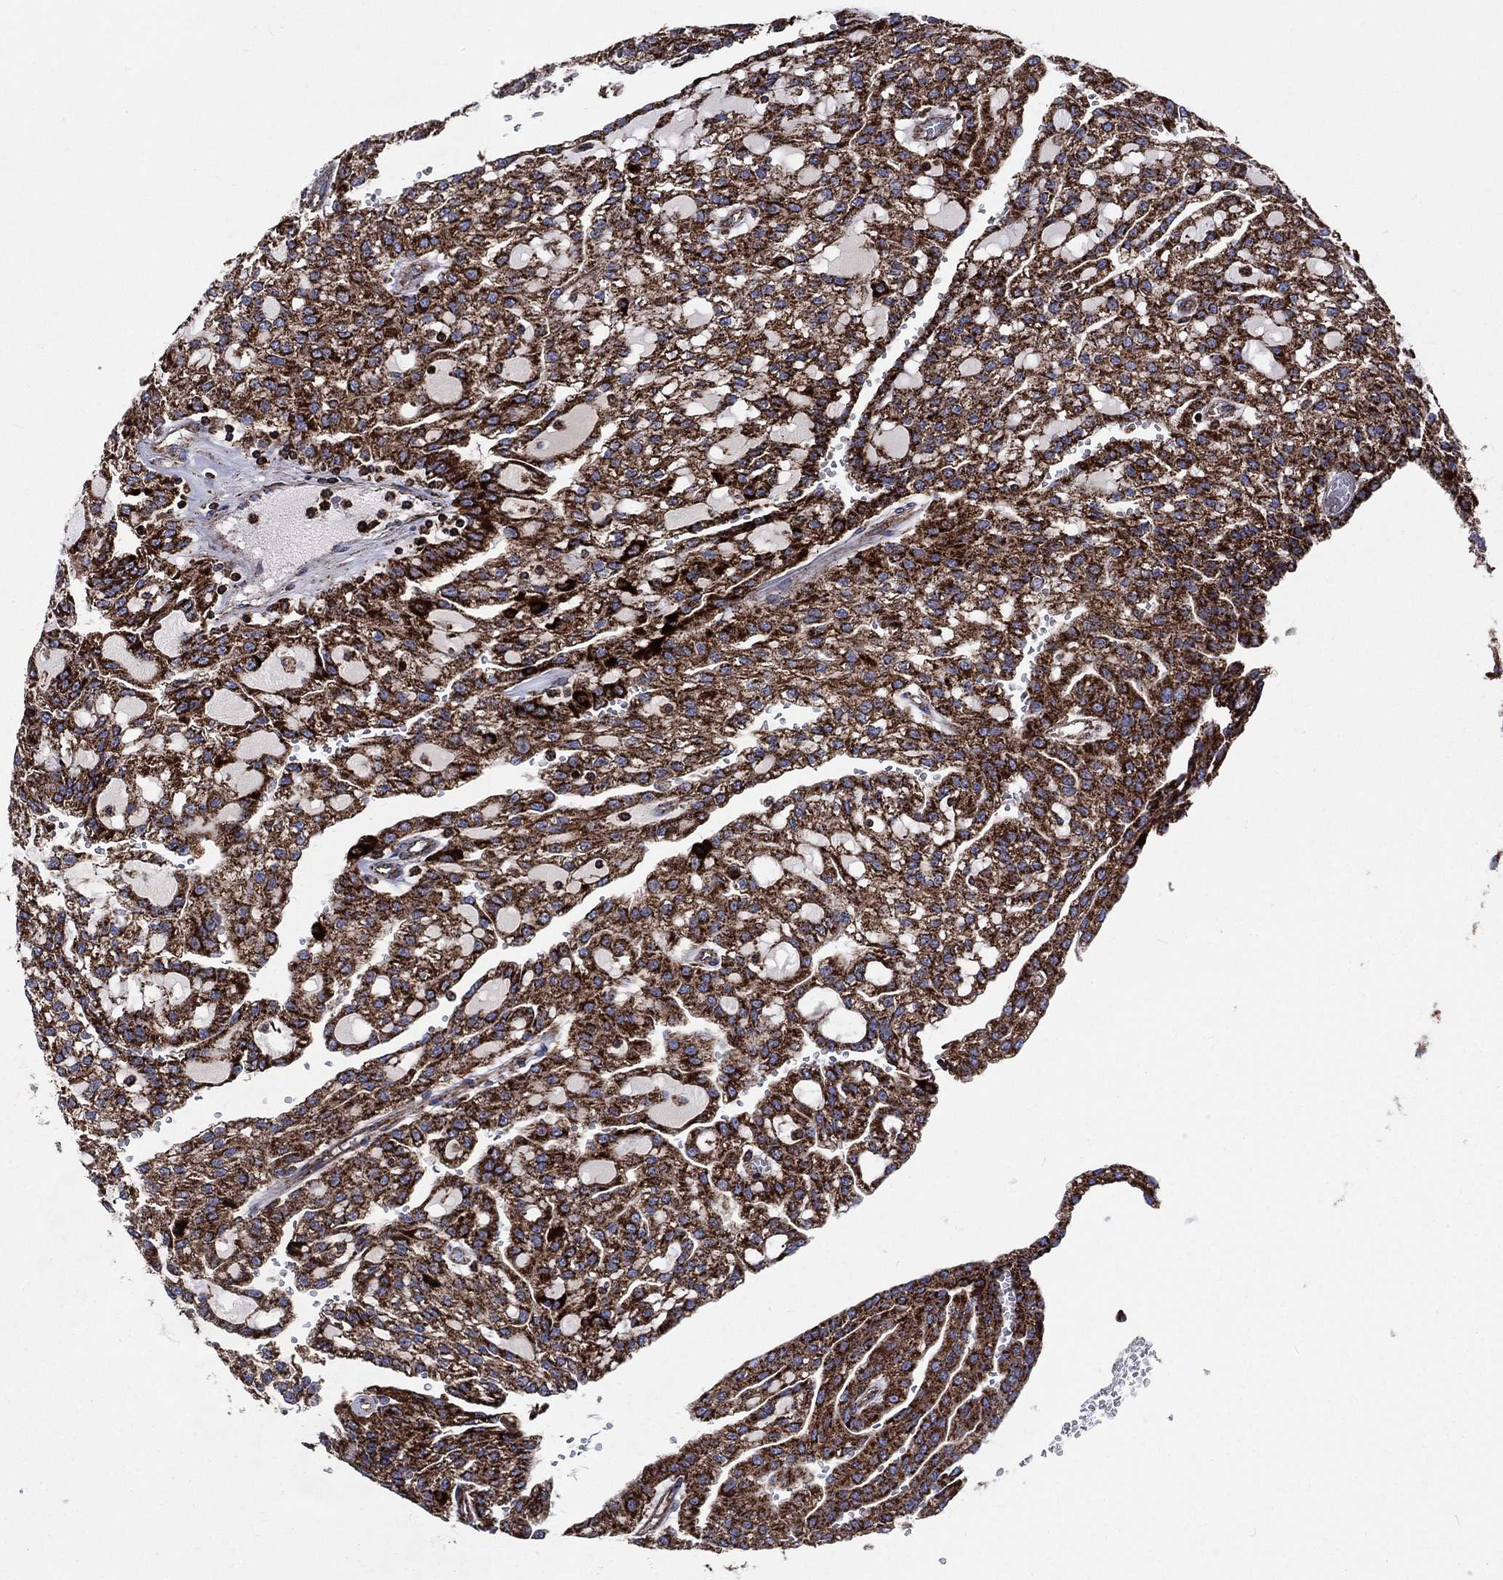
{"staining": {"intensity": "strong", "quantity": ">75%", "location": "cytoplasmic/membranous"}, "tissue": "renal cancer", "cell_type": "Tumor cells", "image_type": "cancer", "snomed": [{"axis": "morphology", "description": "Adenocarcinoma, NOS"}, {"axis": "topography", "description": "Kidney"}], "caption": "Brown immunohistochemical staining in human renal adenocarcinoma displays strong cytoplasmic/membranous positivity in about >75% of tumor cells.", "gene": "ANKRD37", "patient": {"sex": "male", "age": 63}}